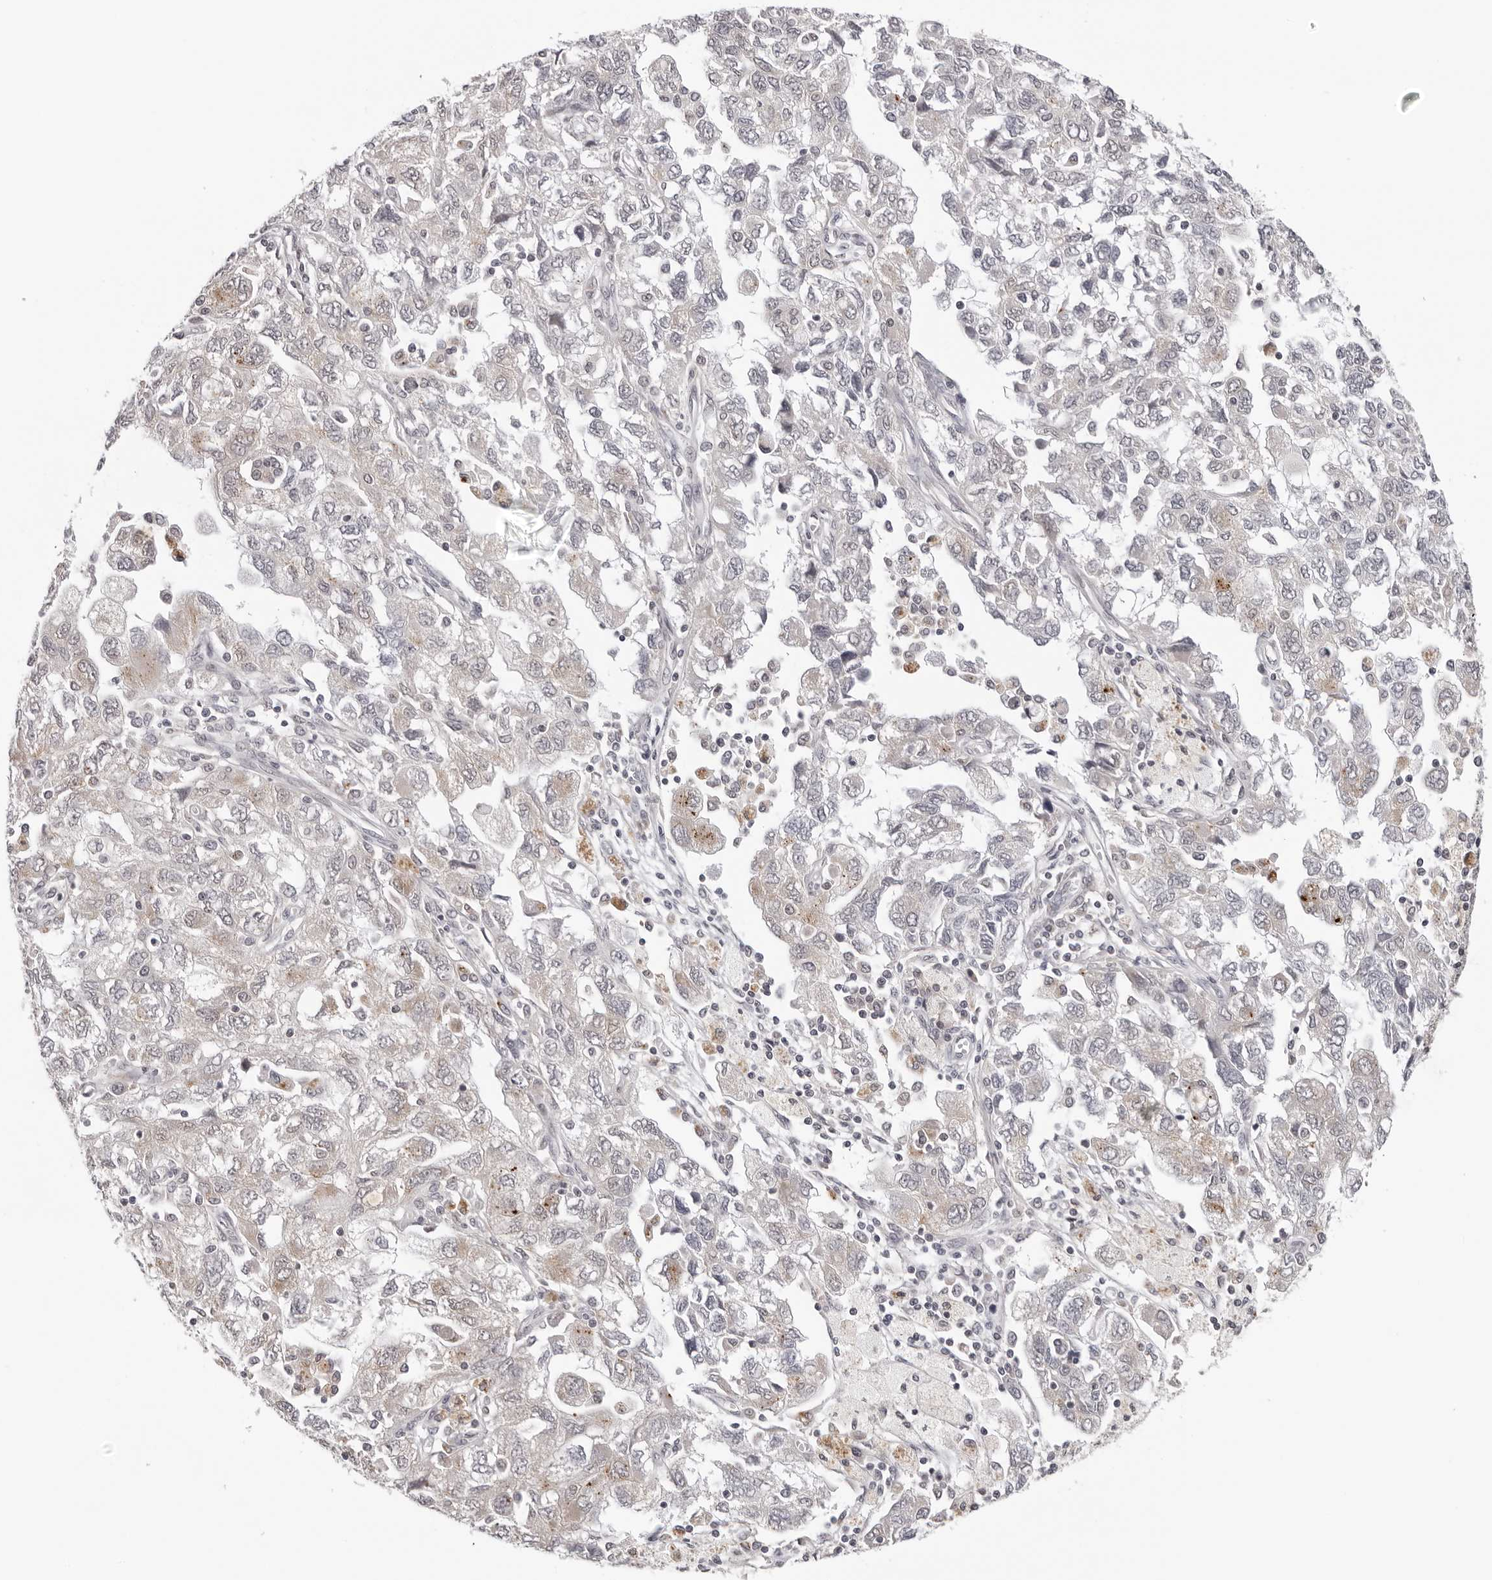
{"staining": {"intensity": "negative", "quantity": "none", "location": "none"}, "tissue": "ovarian cancer", "cell_type": "Tumor cells", "image_type": "cancer", "snomed": [{"axis": "morphology", "description": "Carcinoma, NOS"}, {"axis": "morphology", "description": "Cystadenocarcinoma, serous, NOS"}, {"axis": "topography", "description": "Ovary"}], "caption": "This is an IHC histopathology image of human serous cystadenocarcinoma (ovarian). There is no positivity in tumor cells.", "gene": "PRUNE1", "patient": {"sex": "female", "age": 69}}